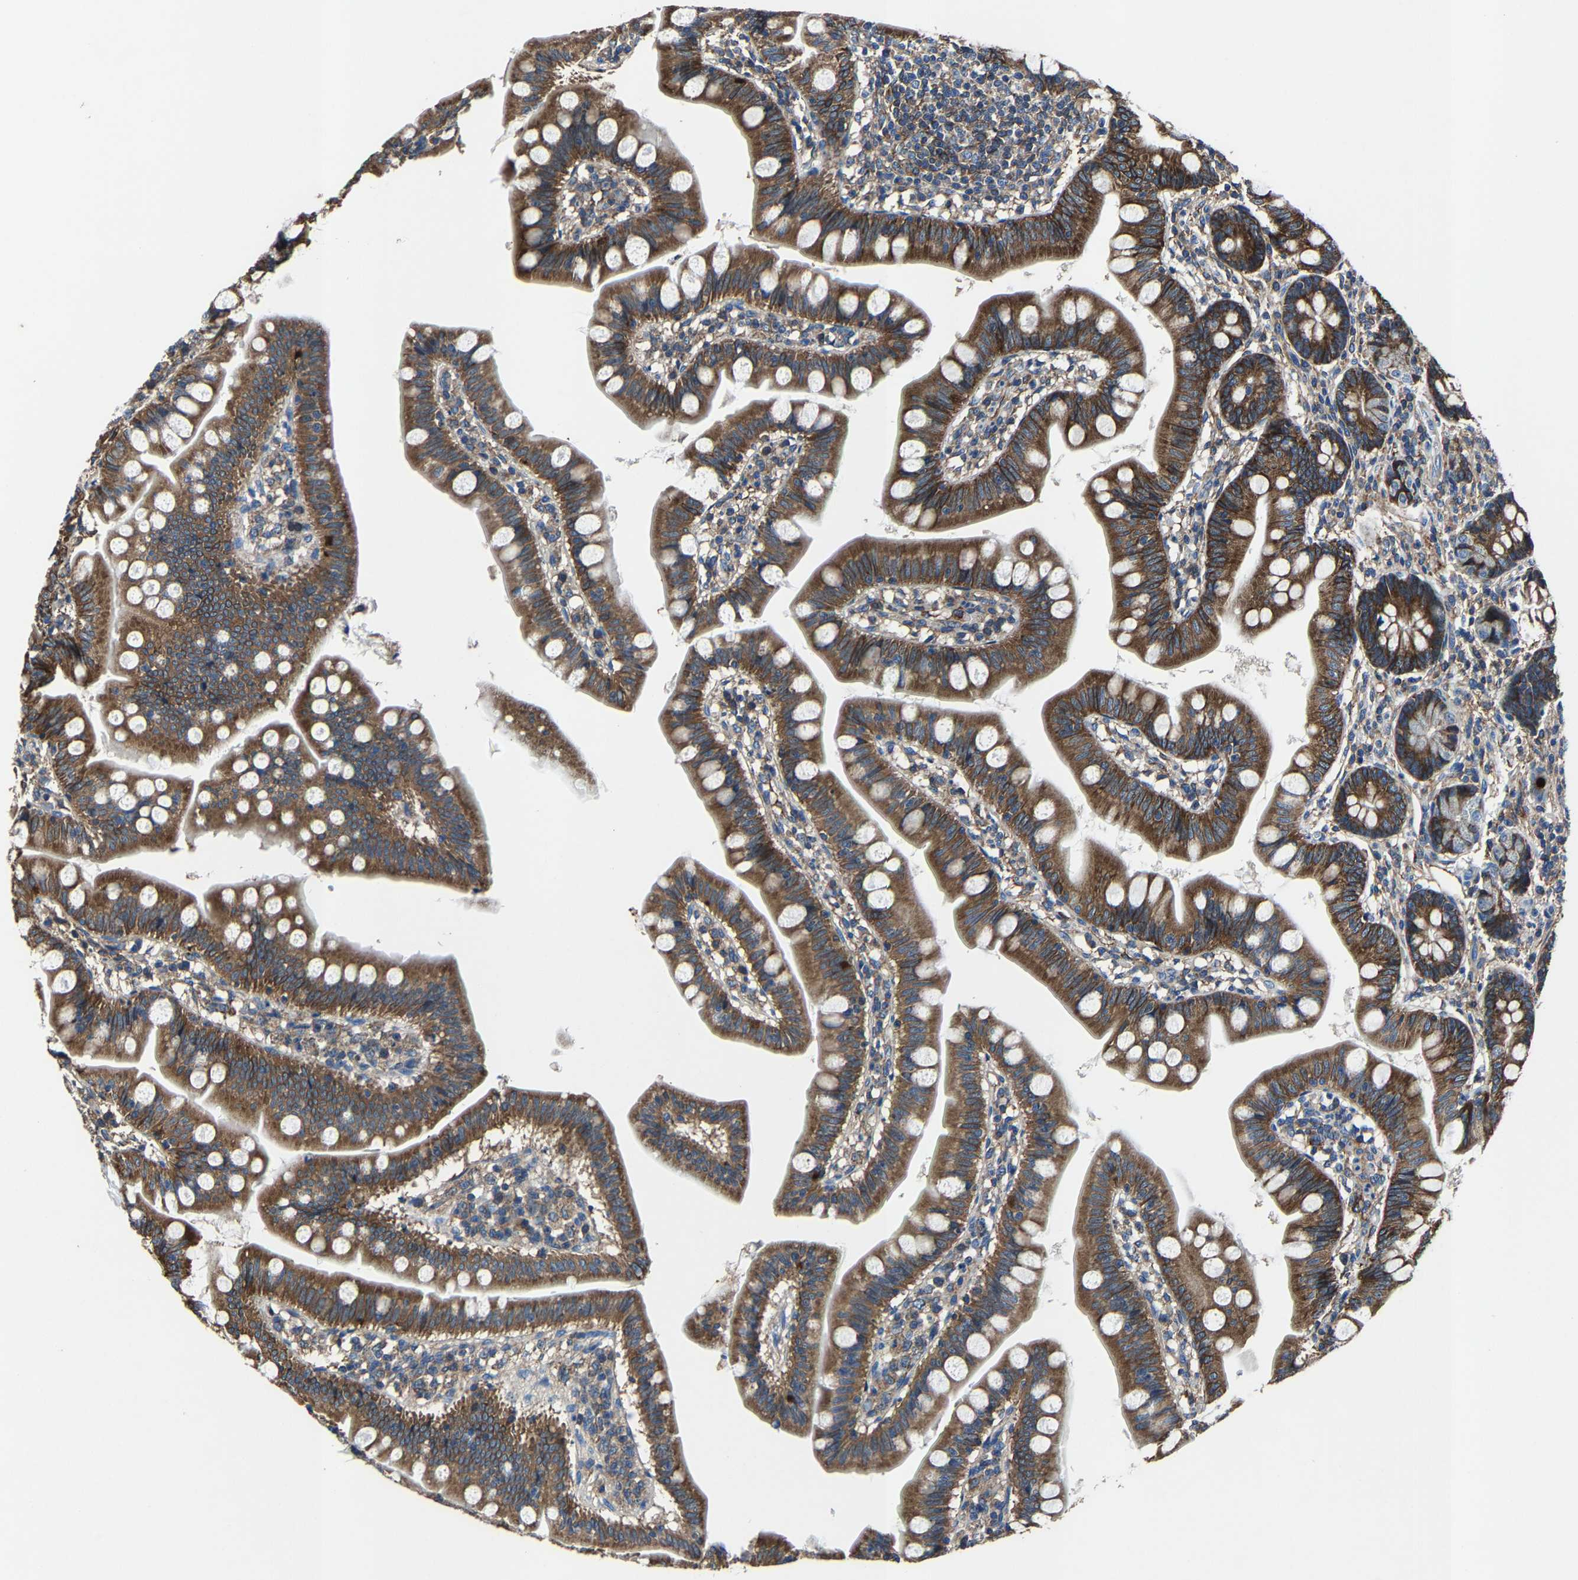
{"staining": {"intensity": "moderate", "quantity": ">75%", "location": "cytoplasmic/membranous"}, "tissue": "small intestine", "cell_type": "Glandular cells", "image_type": "normal", "snomed": [{"axis": "morphology", "description": "Normal tissue, NOS"}, {"axis": "topography", "description": "Small intestine"}], "caption": "Protein expression analysis of normal small intestine displays moderate cytoplasmic/membranous staining in approximately >75% of glandular cells. The protein is shown in brown color, while the nuclei are stained blue.", "gene": "KIAA1958", "patient": {"sex": "male", "age": 7}}